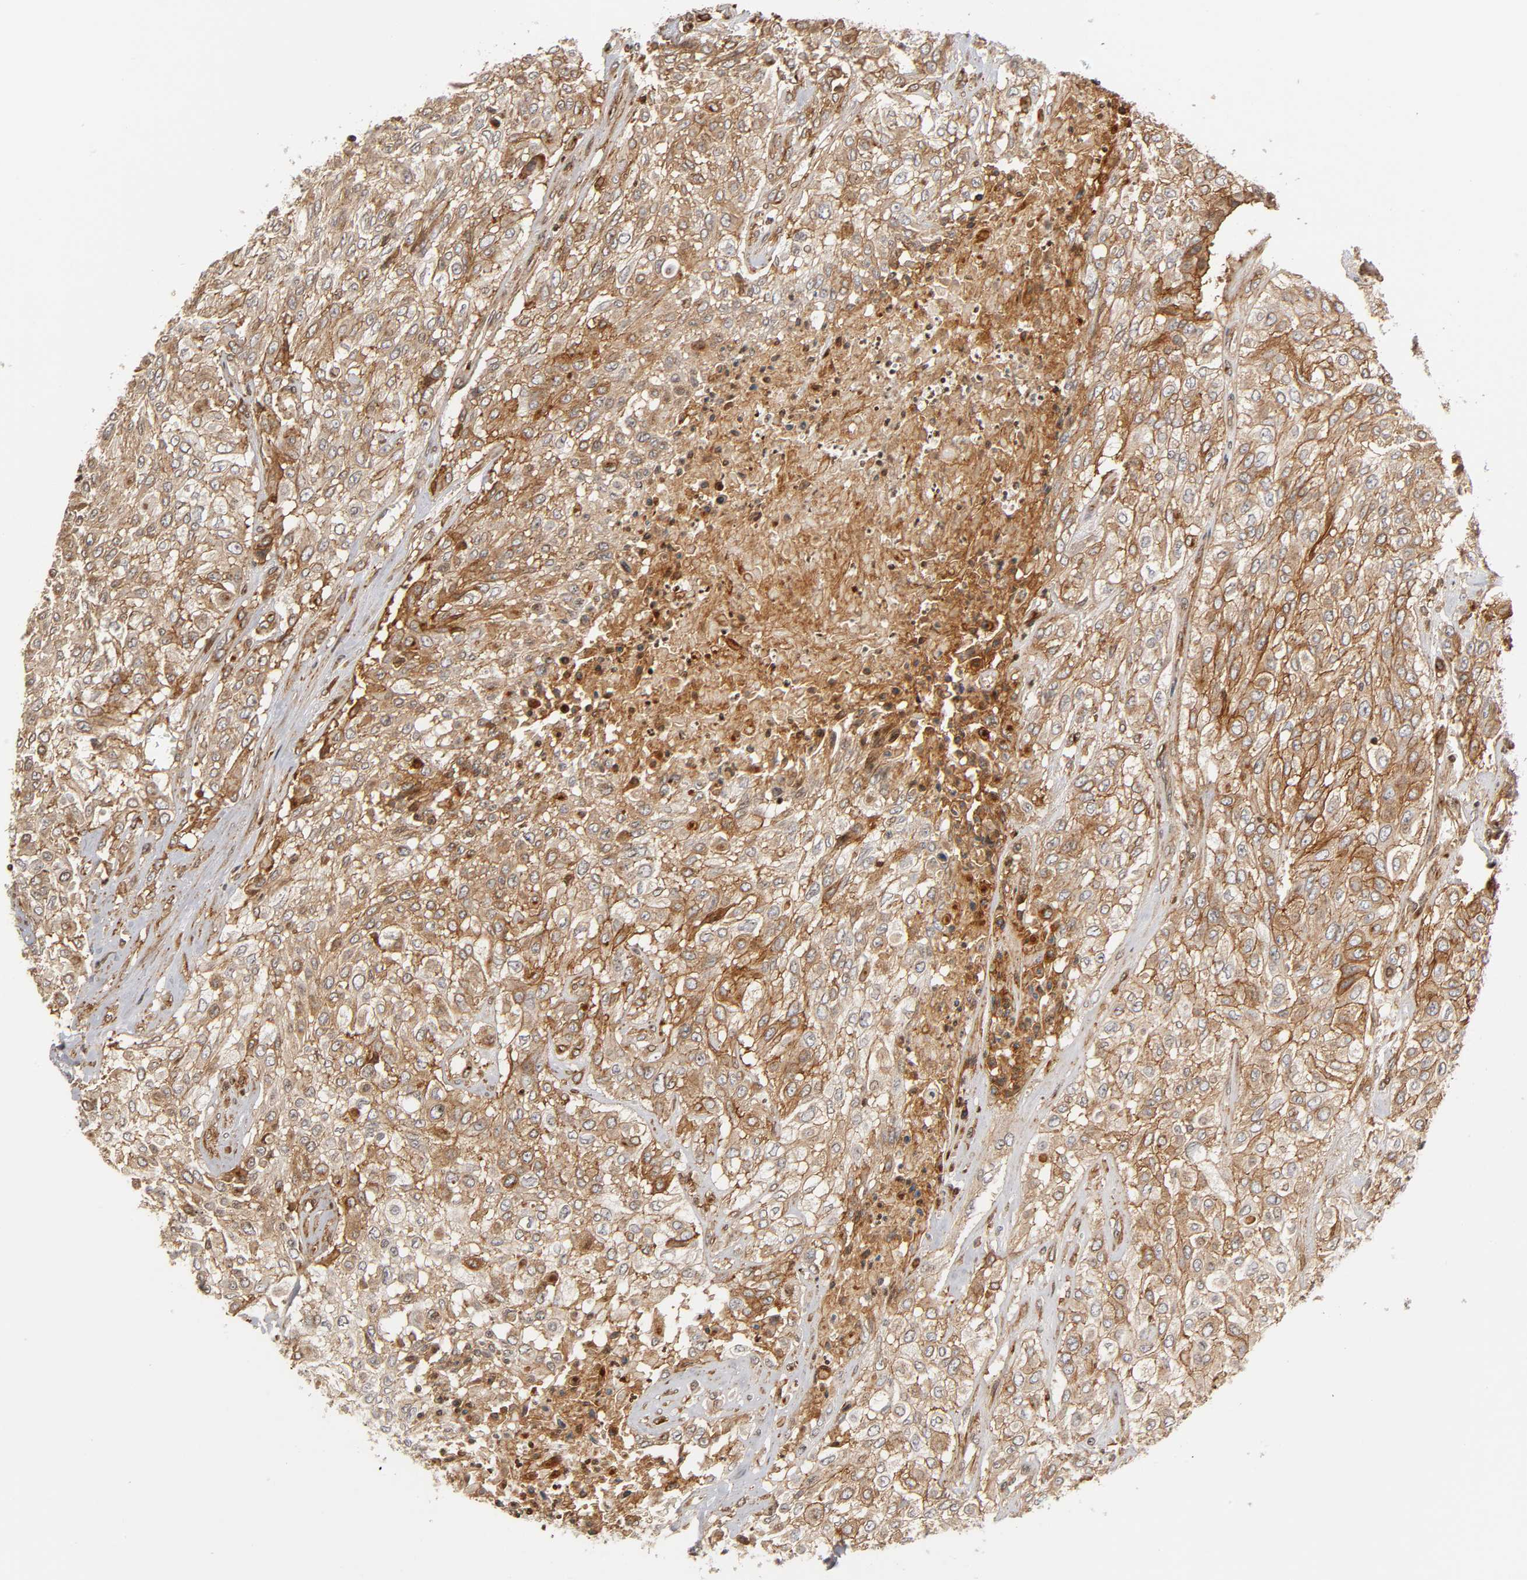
{"staining": {"intensity": "moderate", "quantity": ">75%", "location": "cytoplasmic/membranous"}, "tissue": "urothelial cancer", "cell_type": "Tumor cells", "image_type": "cancer", "snomed": [{"axis": "morphology", "description": "Urothelial carcinoma, High grade"}, {"axis": "topography", "description": "Urinary bladder"}], "caption": "Approximately >75% of tumor cells in urothelial cancer show moderate cytoplasmic/membranous protein positivity as visualized by brown immunohistochemical staining.", "gene": "ITGAV", "patient": {"sex": "male", "age": 57}}